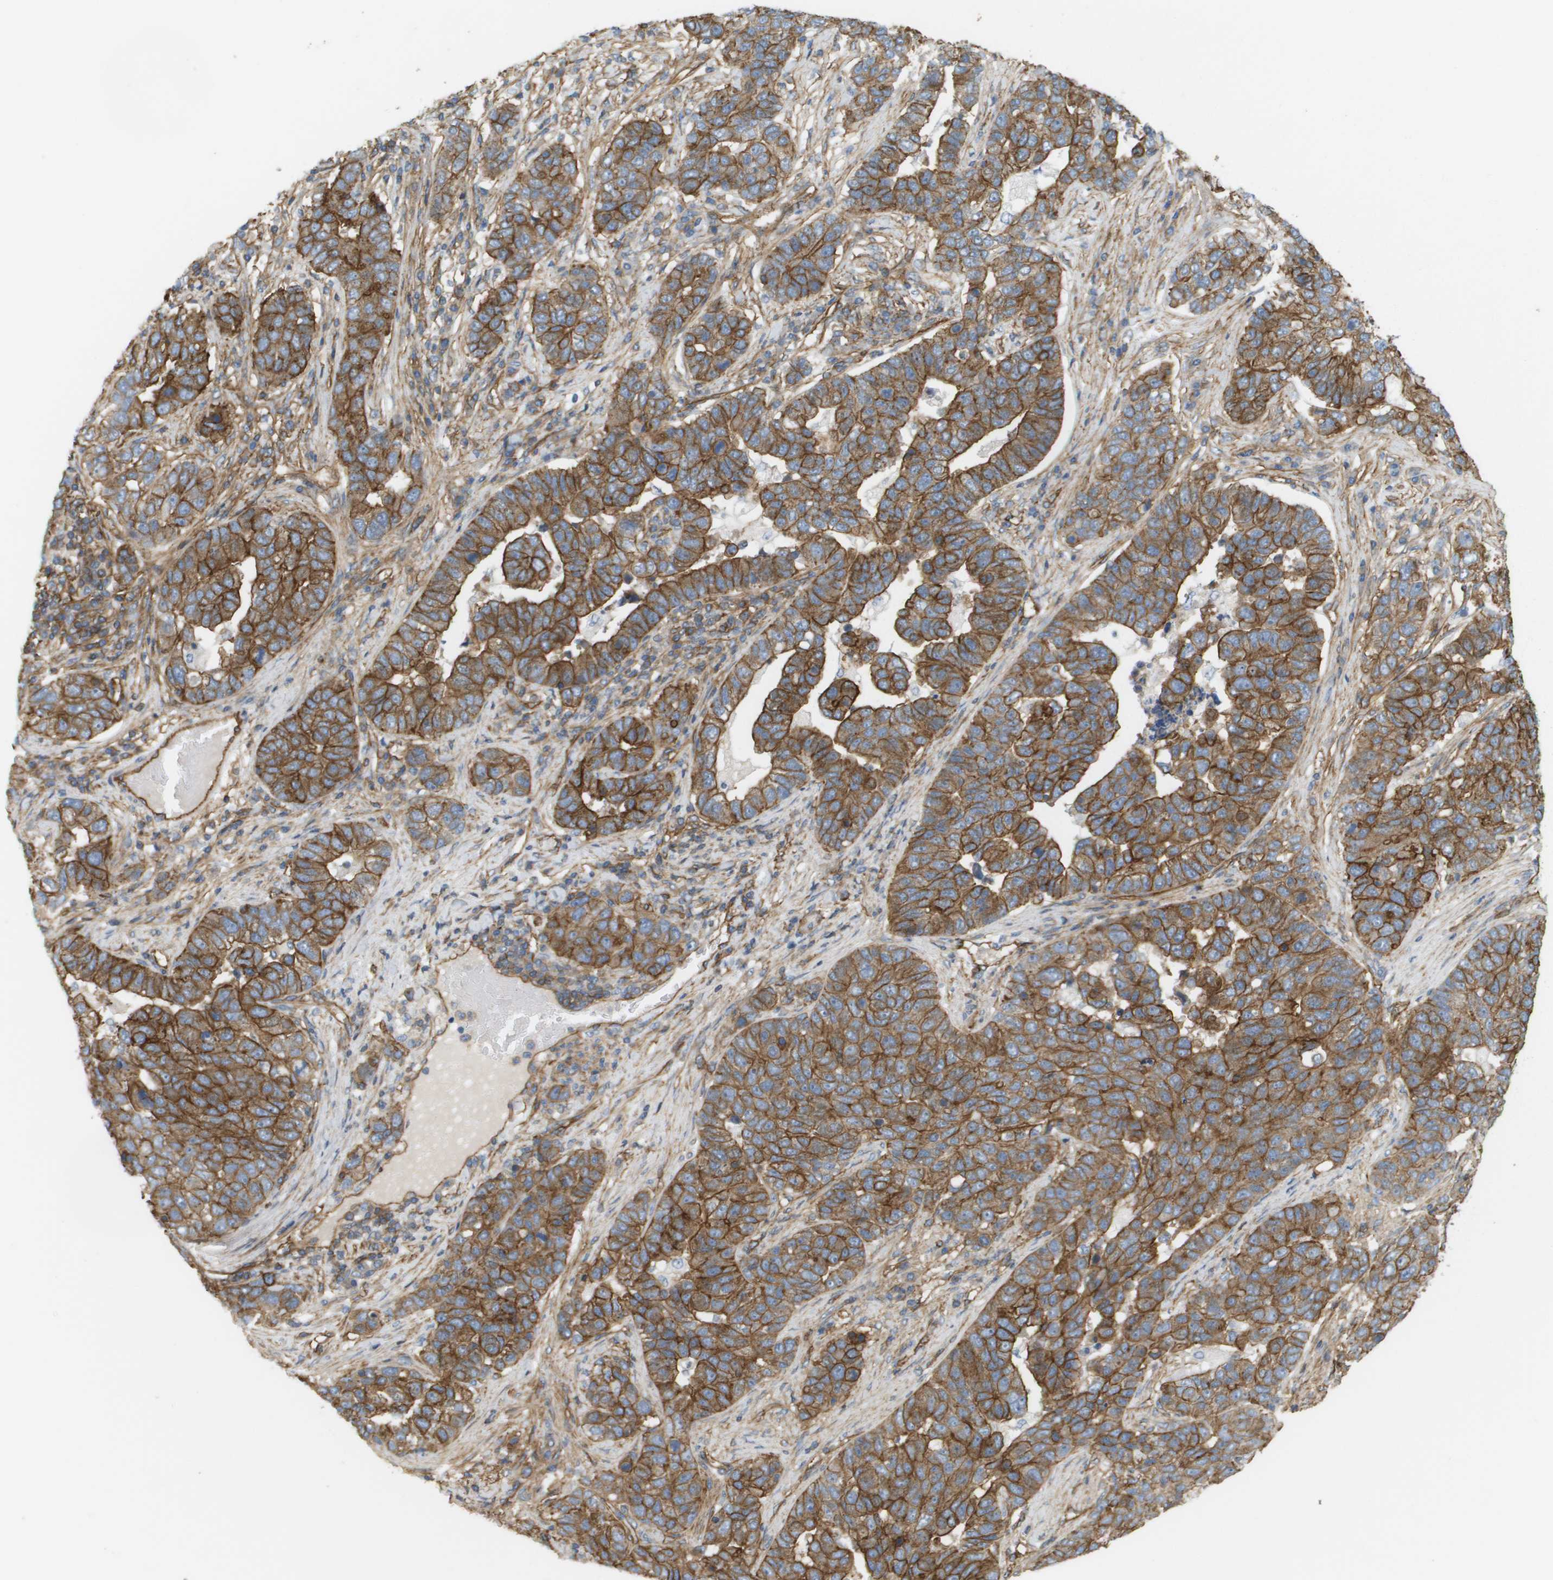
{"staining": {"intensity": "moderate", "quantity": ">75%", "location": "cytoplasmic/membranous"}, "tissue": "pancreatic cancer", "cell_type": "Tumor cells", "image_type": "cancer", "snomed": [{"axis": "morphology", "description": "Adenocarcinoma, NOS"}, {"axis": "topography", "description": "Pancreas"}], "caption": "Pancreatic adenocarcinoma tissue reveals moderate cytoplasmic/membranous positivity in about >75% of tumor cells, visualized by immunohistochemistry.", "gene": "SGMS2", "patient": {"sex": "female", "age": 61}}